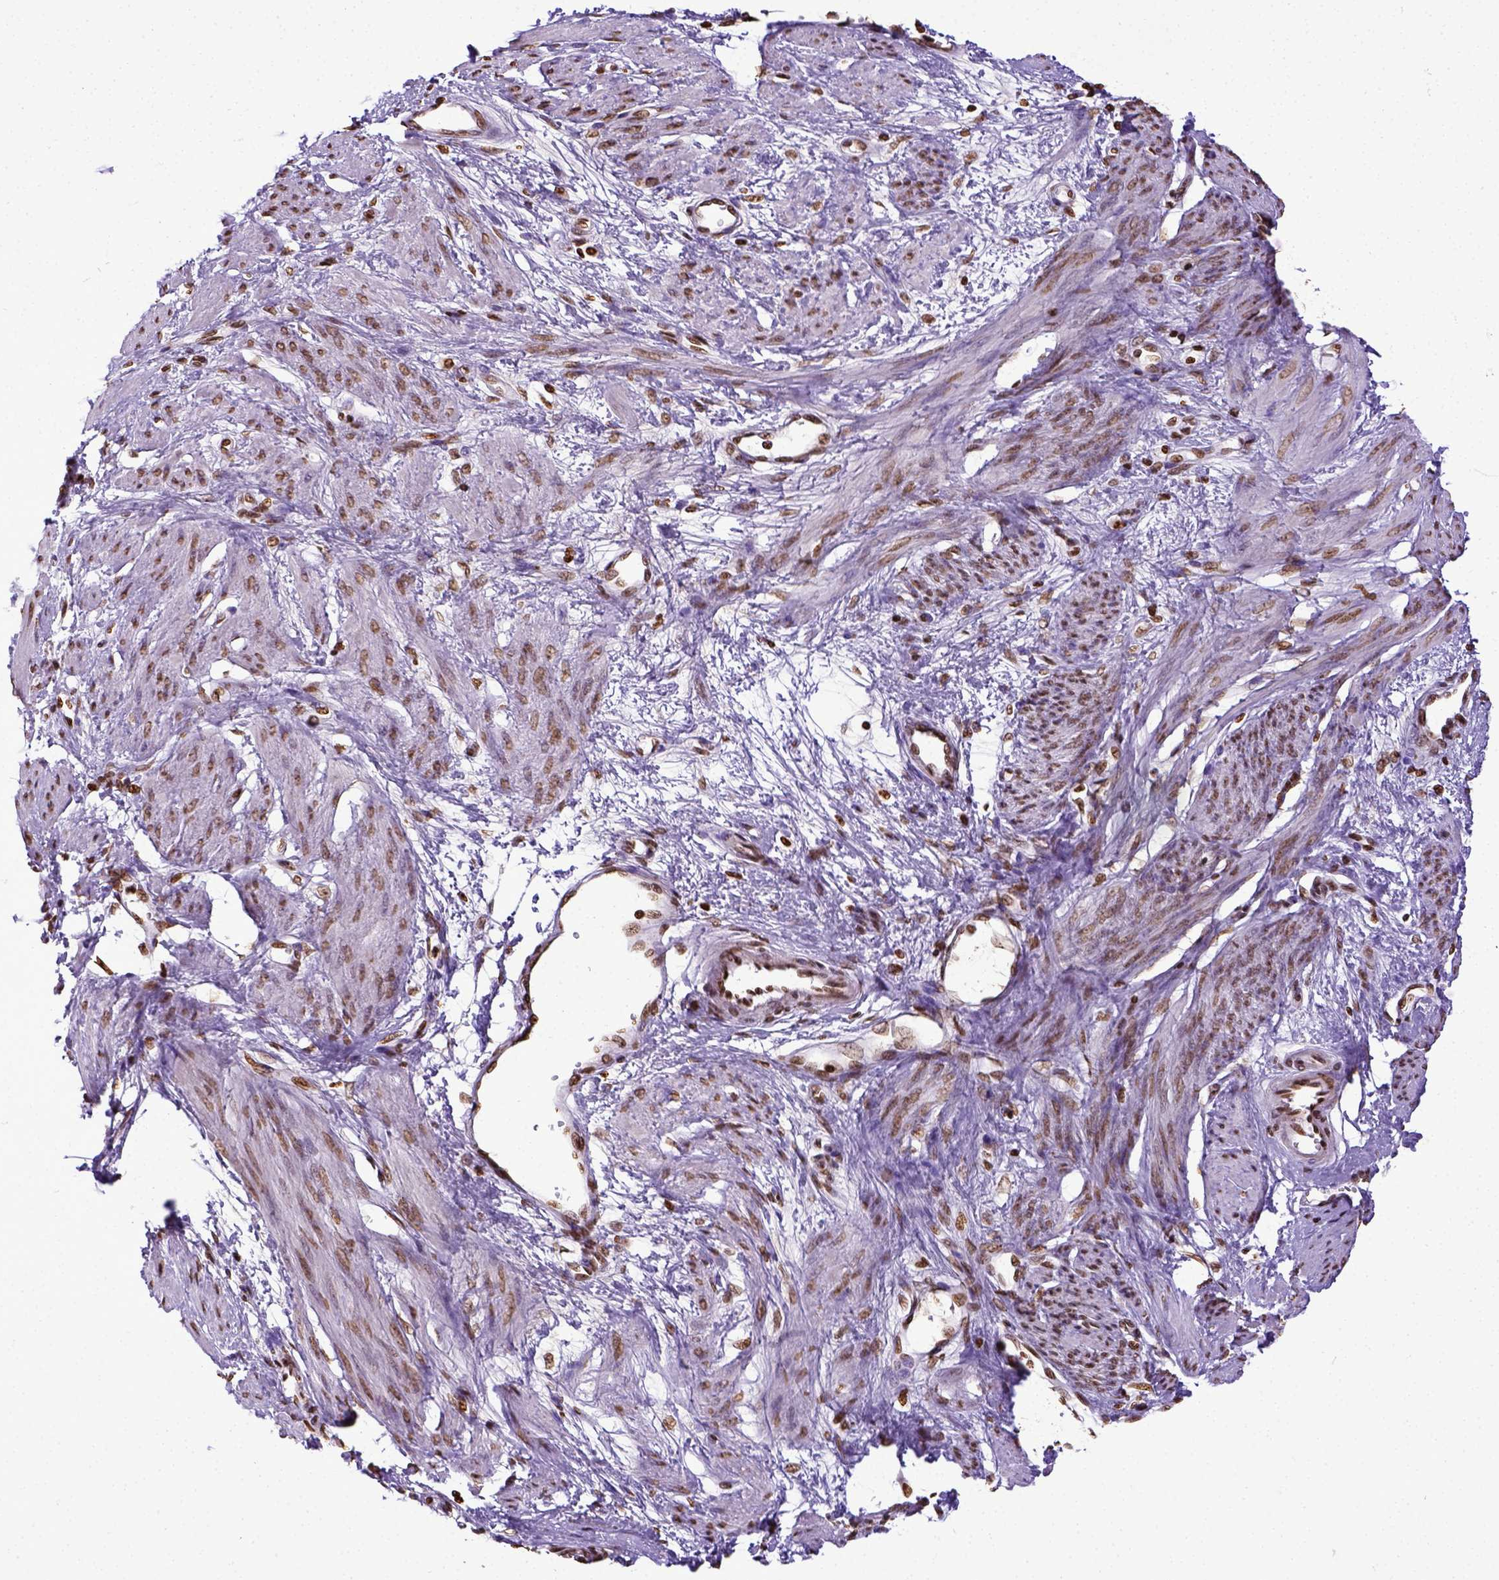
{"staining": {"intensity": "moderate", "quantity": ">75%", "location": "nuclear"}, "tissue": "smooth muscle", "cell_type": "Smooth muscle cells", "image_type": "normal", "snomed": [{"axis": "morphology", "description": "Normal tissue, NOS"}, {"axis": "topography", "description": "Smooth muscle"}, {"axis": "topography", "description": "Uterus"}], "caption": "Human smooth muscle stained for a protein (brown) shows moderate nuclear positive staining in about >75% of smooth muscle cells.", "gene": "ZNF75D", "patient": {"sex": "female", "age": 39}}